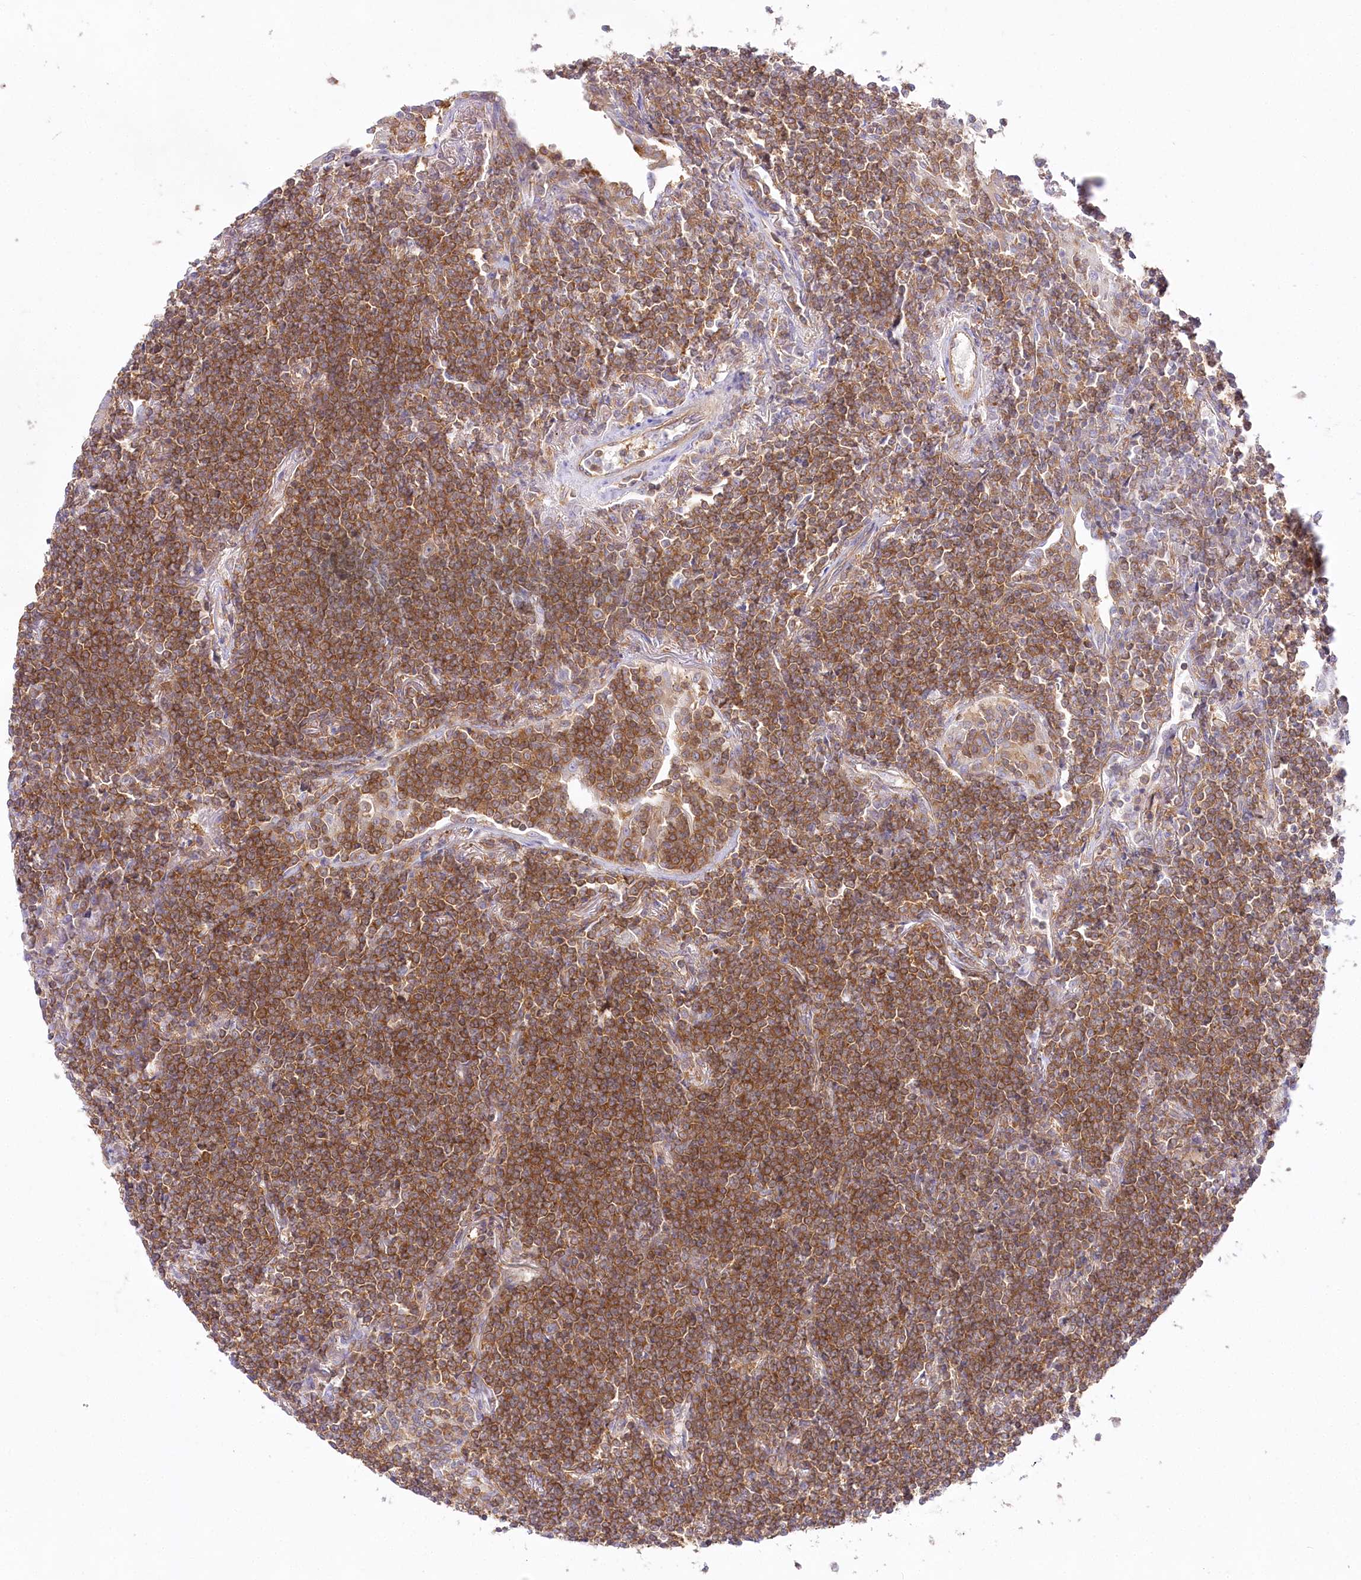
{"staining": {"intensity": "moderate", "quantity": ">75%", "location": "cytoplasmic/membranous"}, "tissue": "lymphoma", "cell_type": "Tumor cells", "image_type": "cancer", "snomed": [{"axis": "morphology", "description": "Malignant lymphoma, non-Hodgkin's type, Low grade"}, {"axis": "topography", "description": "Lung"}], "caption": "An immunohistochemistry photomicrograph of tumor tissue is shown. Protein staining in brown labels moderate cytoplasmic/membranous positivity in low-grade malignant lymphoma, non-Hodgkin's type within tumor cells.", "gene": "ABRAXAS2", "patient": {"sex": "female", "age": 71}}